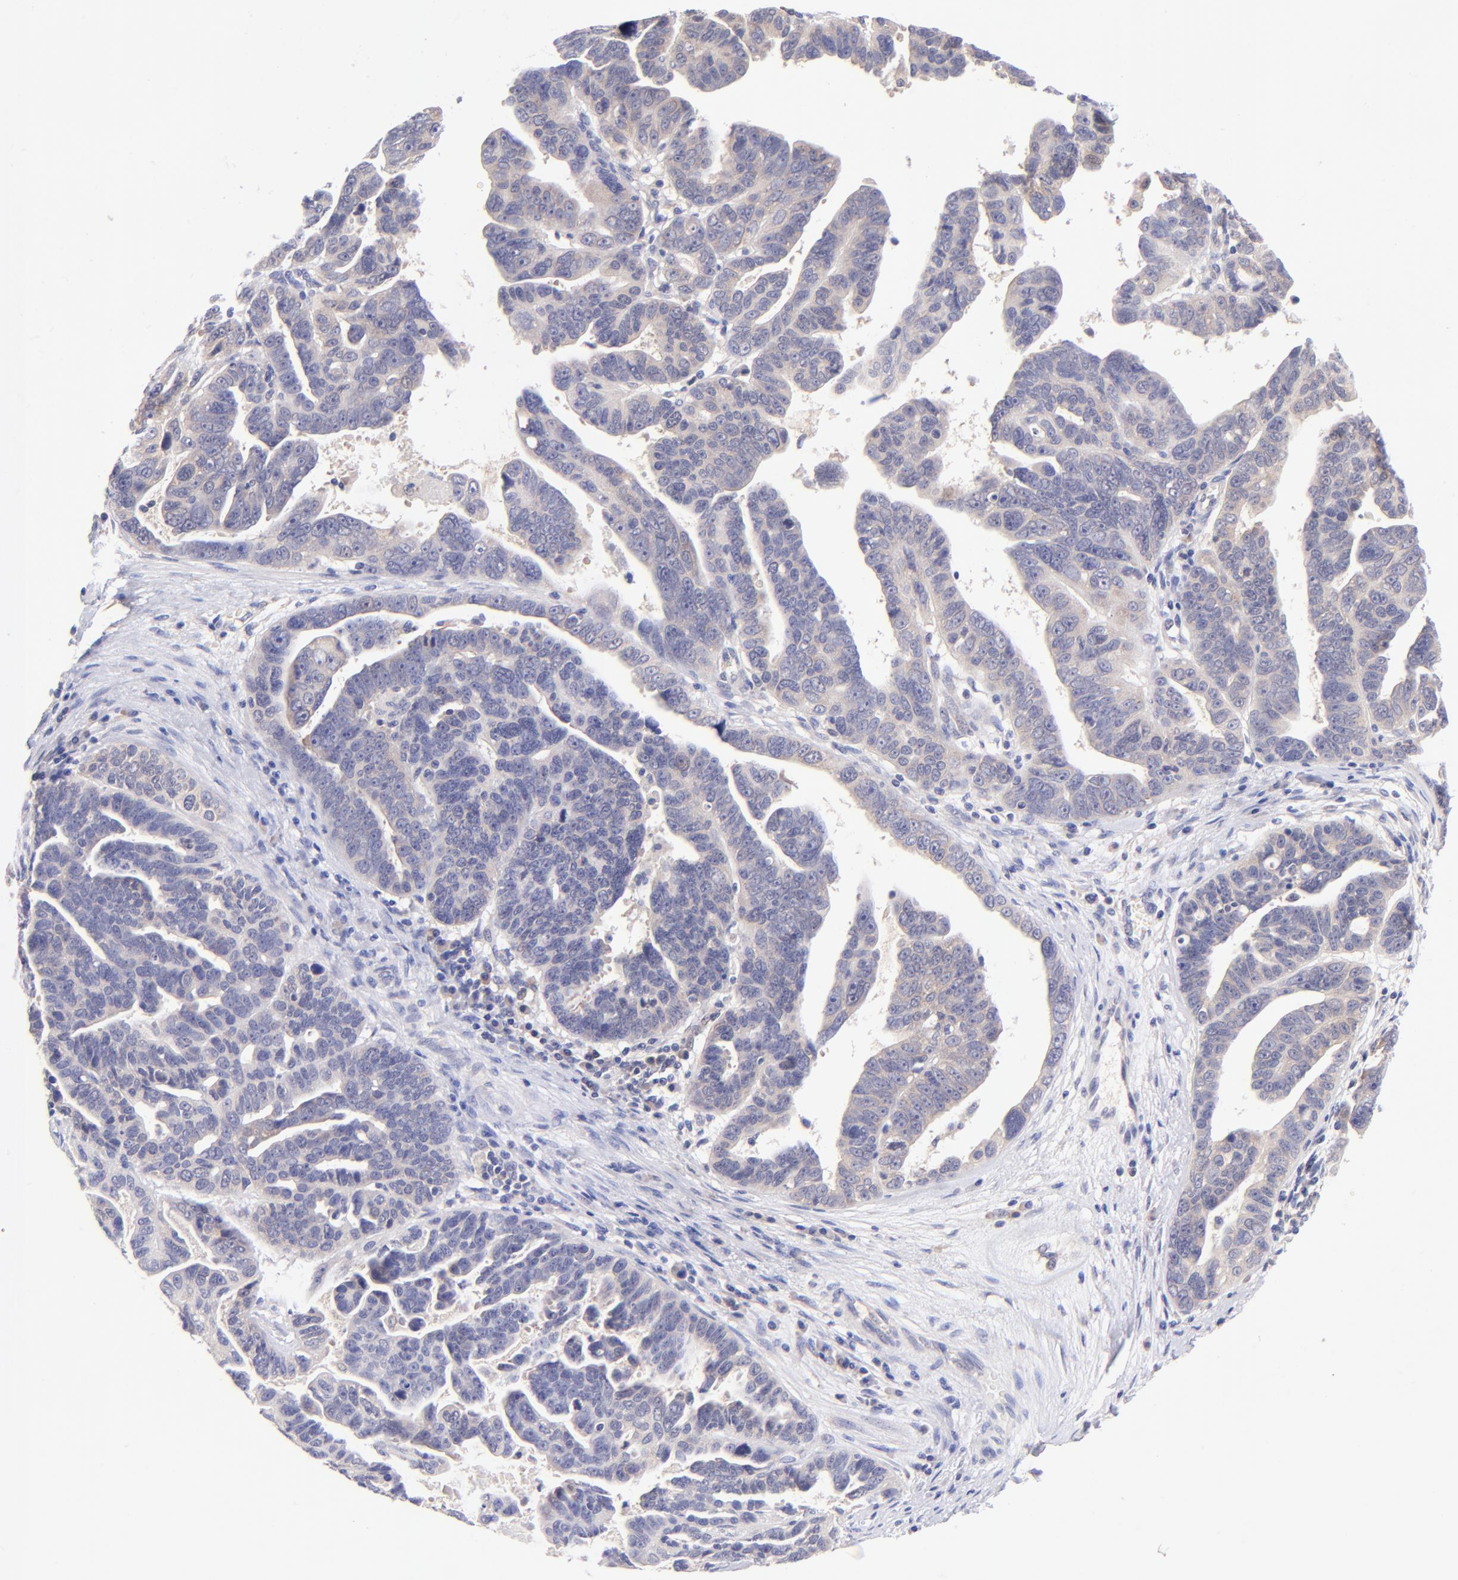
{"staining": {"intensity": "weak", "quantity": "25%-75%", "location": "cytoplasmic/membranous"}, "tissue": "ovarian cancer", "cell_type": "Tumor cells", "image_type": "cancer", "snomed": [{"axis": "morphology", "description": "Carcinoma, endometroid"}, {"axis": "morphology", "description": "Cystadenocarcinoma, serous, NOS"}, {"axis": "topography", "description": "Ovary"}], "caption": "Ovarian endometroid carcinoma stained for a protein shows weak cytoplasmic/membranous positivity in tumor cells.", "gene": "RPL11", "patient": {"sex": "female", "age": 45}}